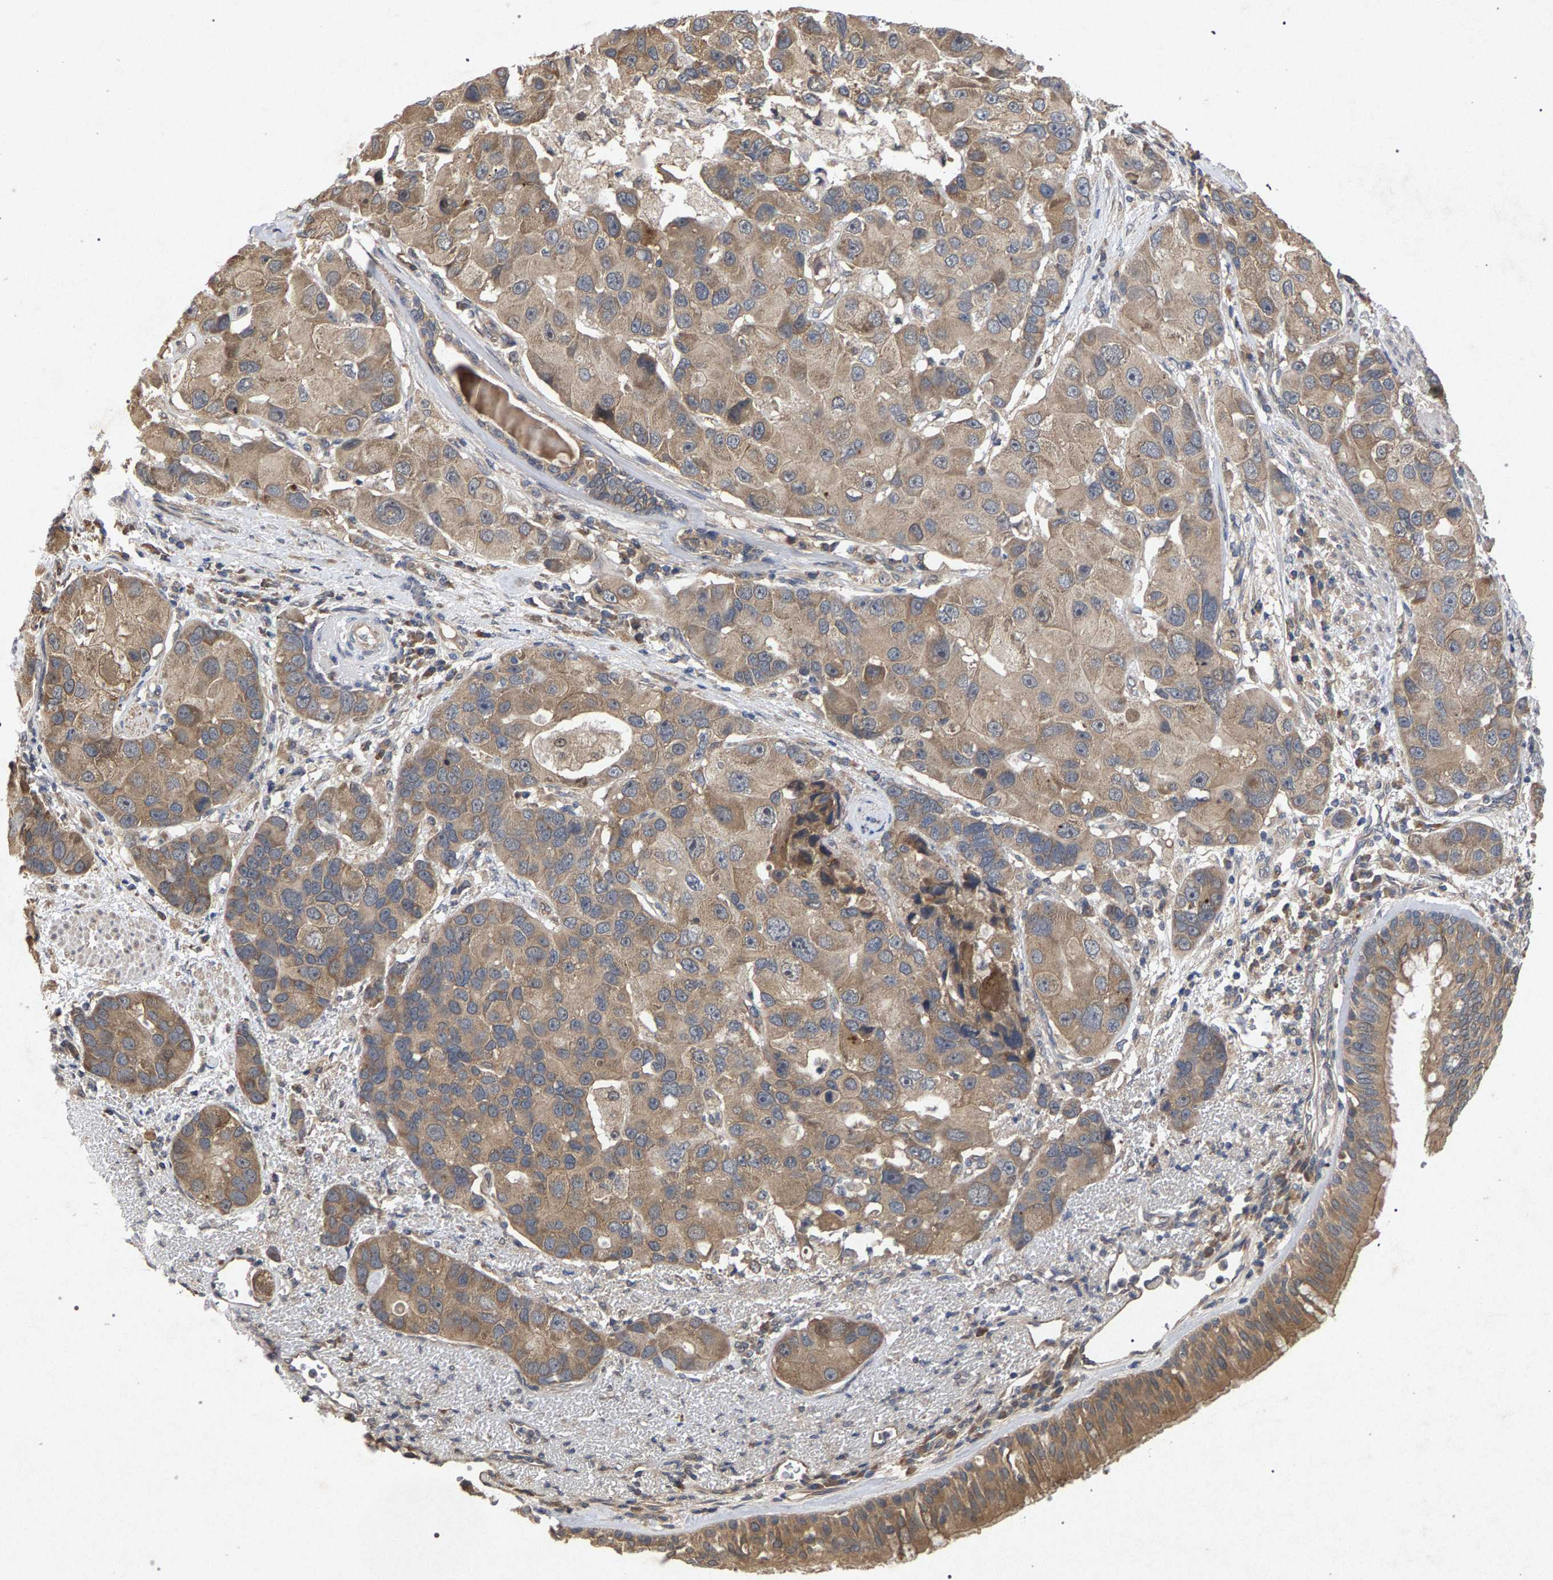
{"staining": {"intensity": "moderate", "quantity": ">75%", "location": "cytoplasmic/membranous"}, "tissue": "bronchus", "cell_type": "Respiratory epithelial cells", "image_type": "normal", "snomed": [{"axis": "morphology", "description": "Normal tissue, NOS"}, {"axis": "morphology", "description": "Adenocarcinoma, NOS"}, {"axis": "morphology", "description": "Adenocarcinoma, metastatic, NOS"}, {"axis": "topography", "description": "Lymph node"}, {"axis": "topography", "description": "Bronchus"}, {"axis": "topography", "description": "Lung"}], "caption": "DAB (3,3'-diaminobenzidine) immunohistochemical staining of normal bronchus exhibits moderate cytoplasmic/membranous protein expression in approximately >75% of respiratory epithelial cells. (DAB (3,3'-diaminobenzidine) = brown stain, brightfield microscopy at high magnification).", "gene": "SLC4A4", "patient": {"sex": "female", "age": 54}}